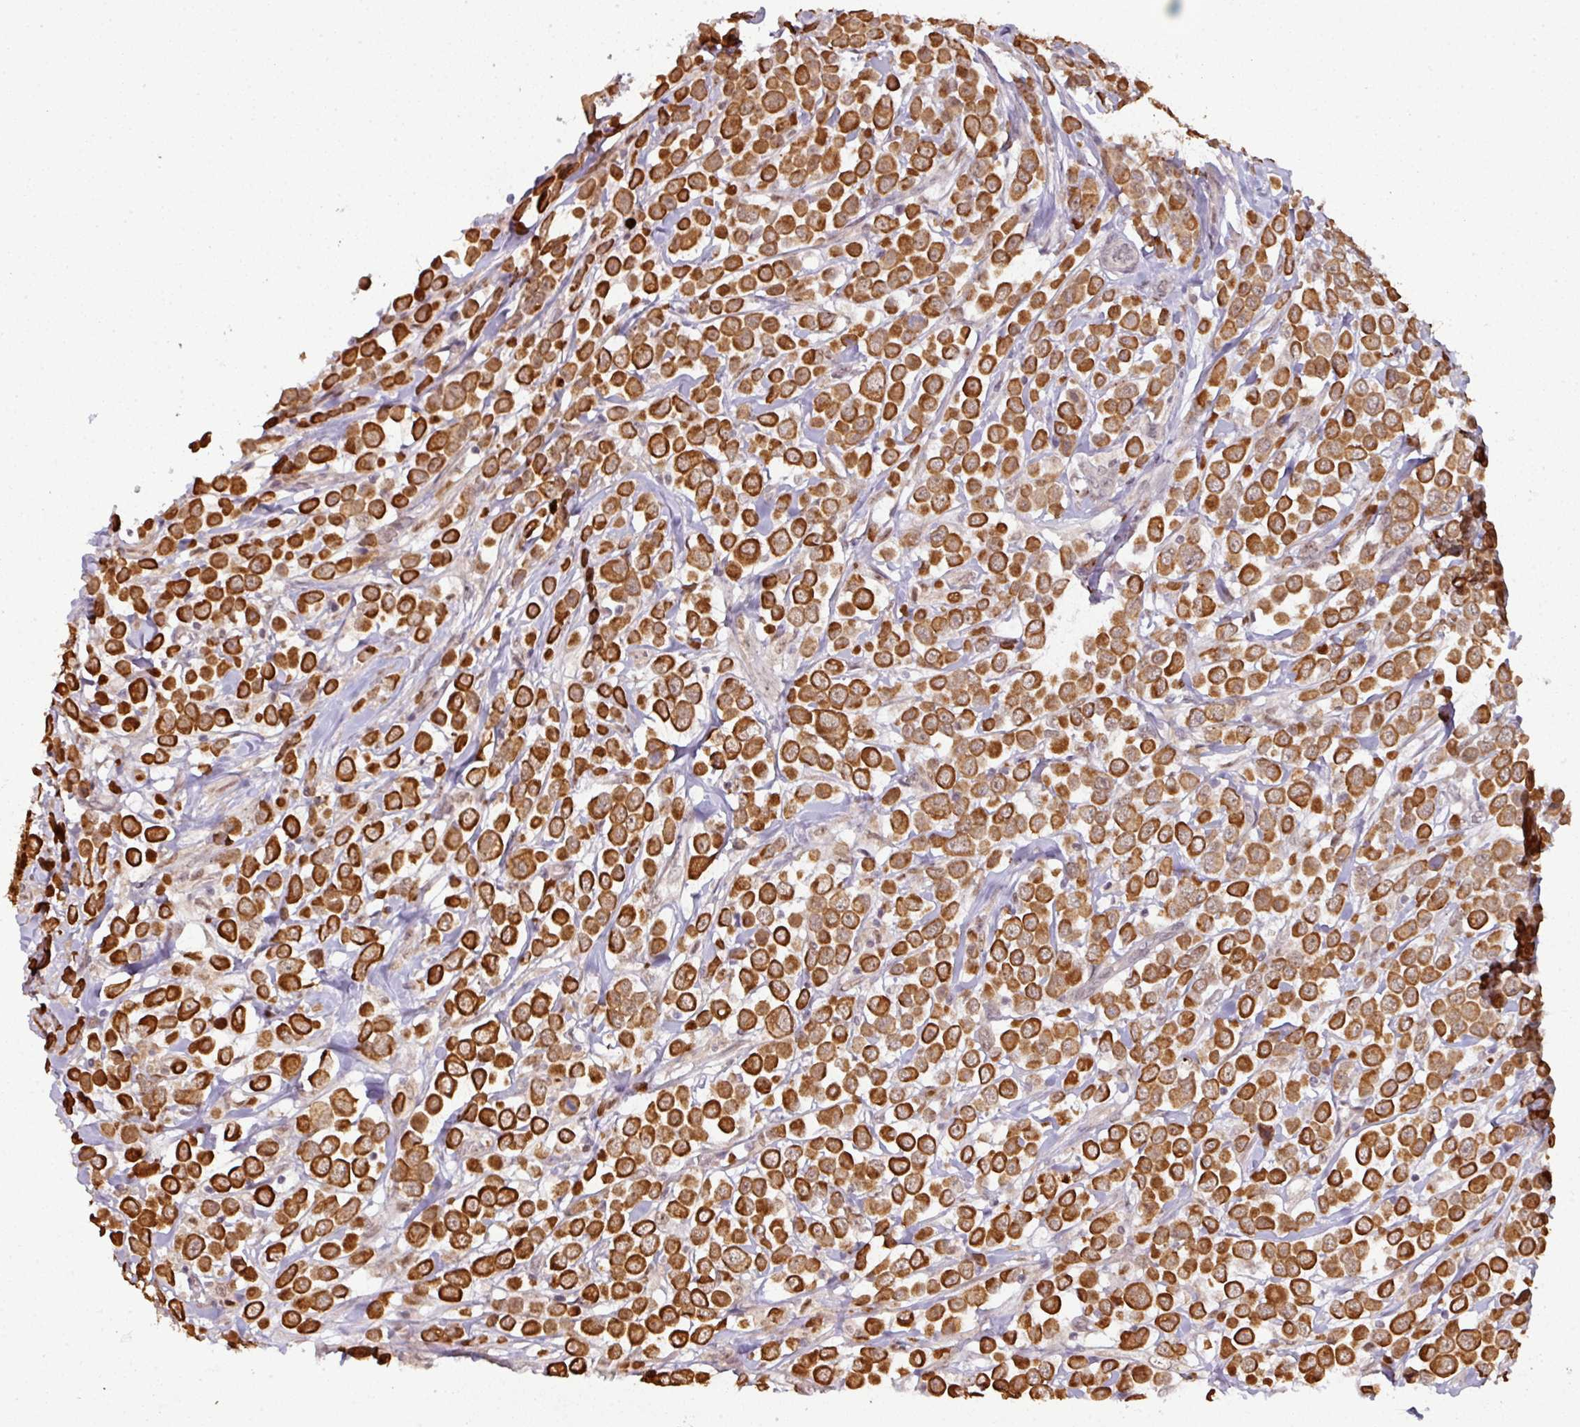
{"staining": {"intensity": "strong", "quantity": ">75%", "location": "cytoplasmic/membranous"}, "tissue": "breast cancer", "cell_type": "Tumor cells", "image_type": "cancer", "snomed": [{"axis": "morphology", "description": "Duct carcinoma"}, {"axis": "topography", "description": "Breast"}], "caption": "Immunohistochemical staining of human breast cancer demonstrates high levels of strong cytoplasmic/membranous positivity in approximately >75% of tumor cells. The protein is stained brown, and the nuclei are stained in blue (DAB (3,3'-diaminobenzidine) IHC with brightfield microscopy, high magnification).", "gene": "GTF2H3", "patient": {"sex": "female", "age": 61}}